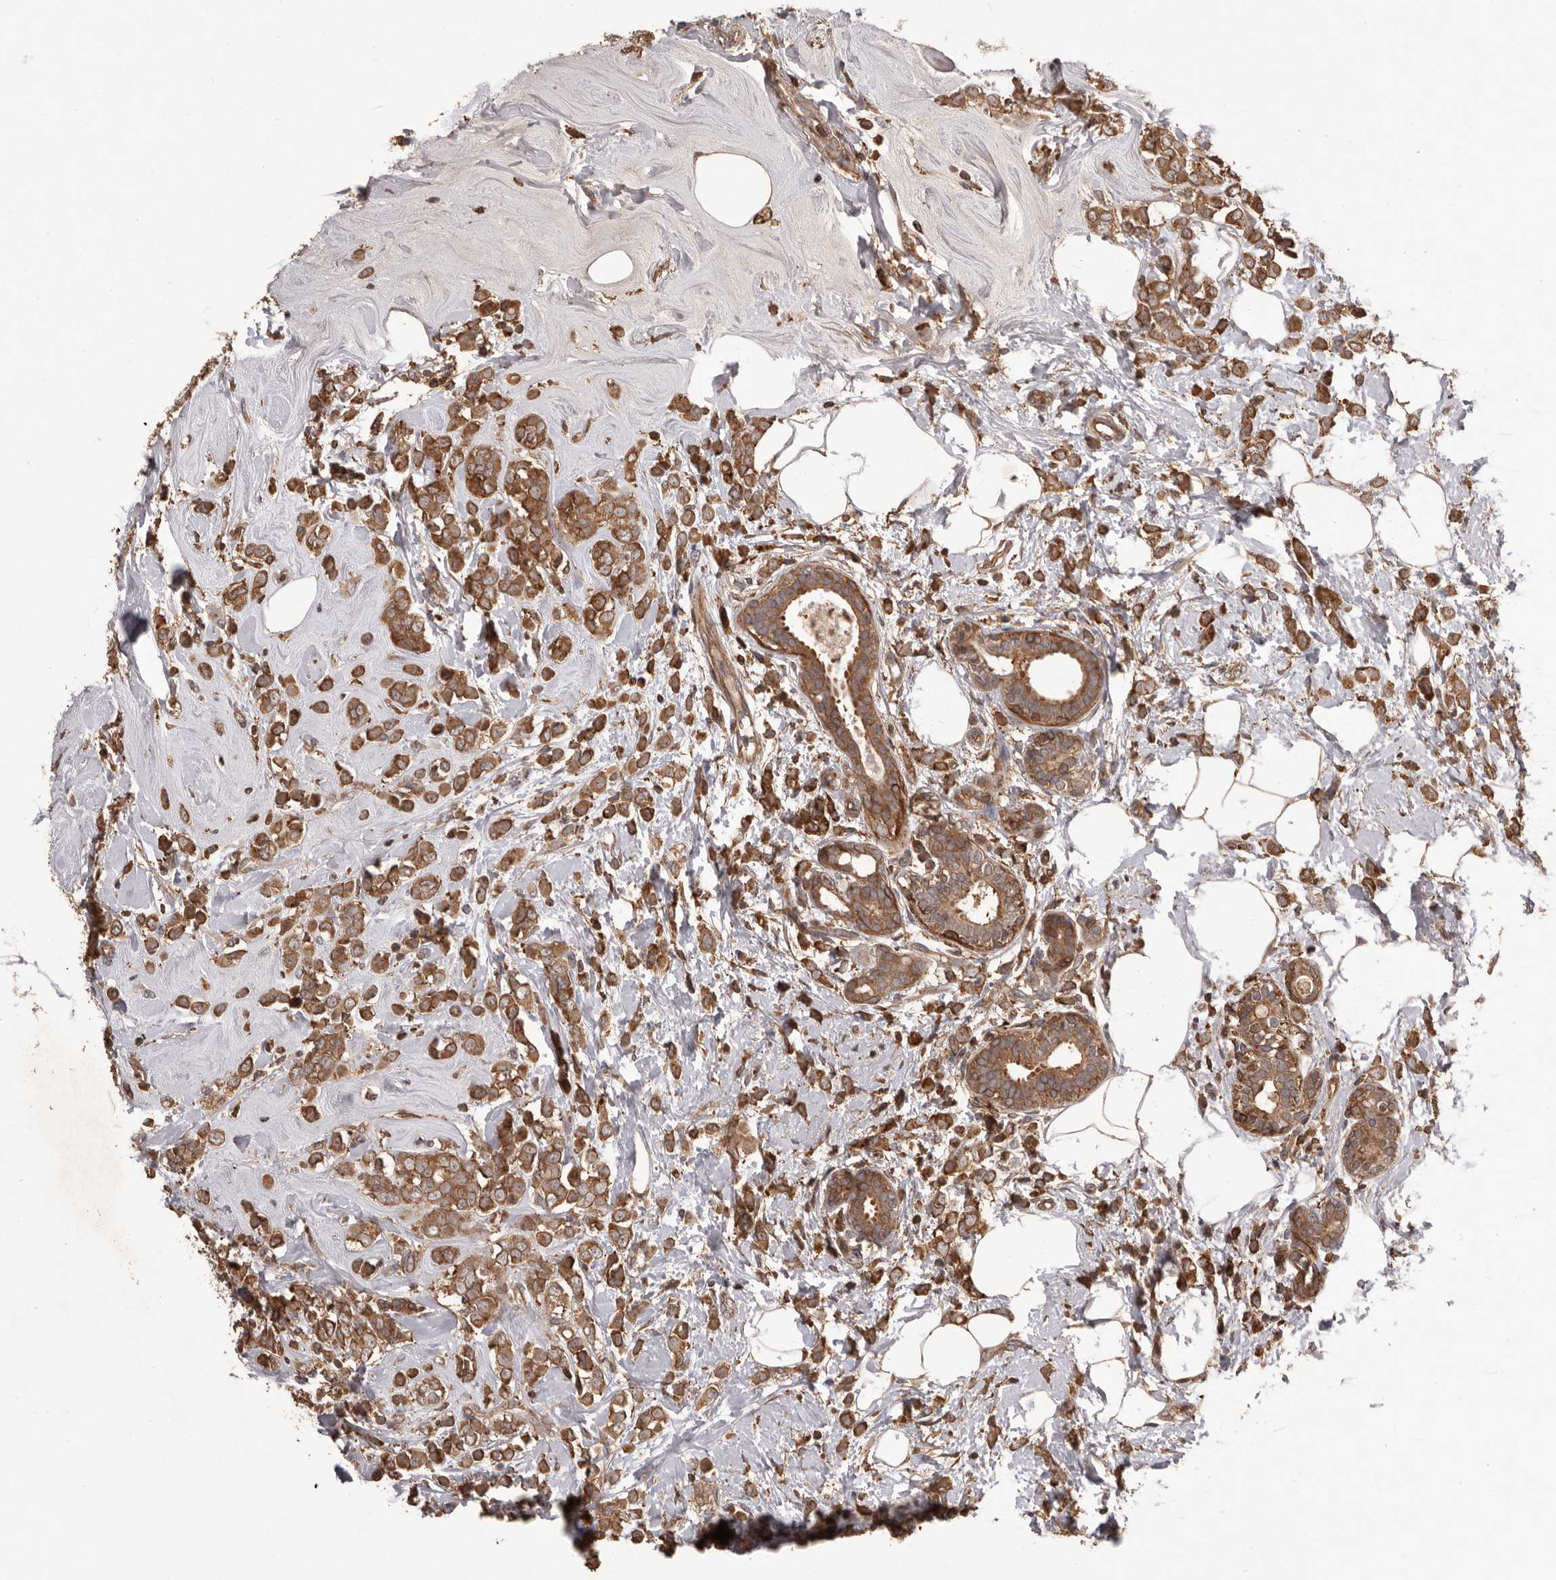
{"staining": {"intensity": "moderate", "quantity": ">75%", "location": "cytoplasmic/membranous"}, "tissue": "breast cancer", "cell_type": "Tumor cells", "image_type": "cancer", "snomed": [{"axis": "morphology", "description": "Lobular carcinoma"}, {"axis": "topography", "description": "Breast"}], "caption": "This photomicrograph exhibits breast cancer (lobular carcinoma) stained with IHC to label a protein in brown. The cytoplasmic/membranous of tumor cells show moderate positivity for the protein. Nuclei are counter-stained blue.", "gene": "SLC22A3", "patient": {"sex": "female", "age": 47}}